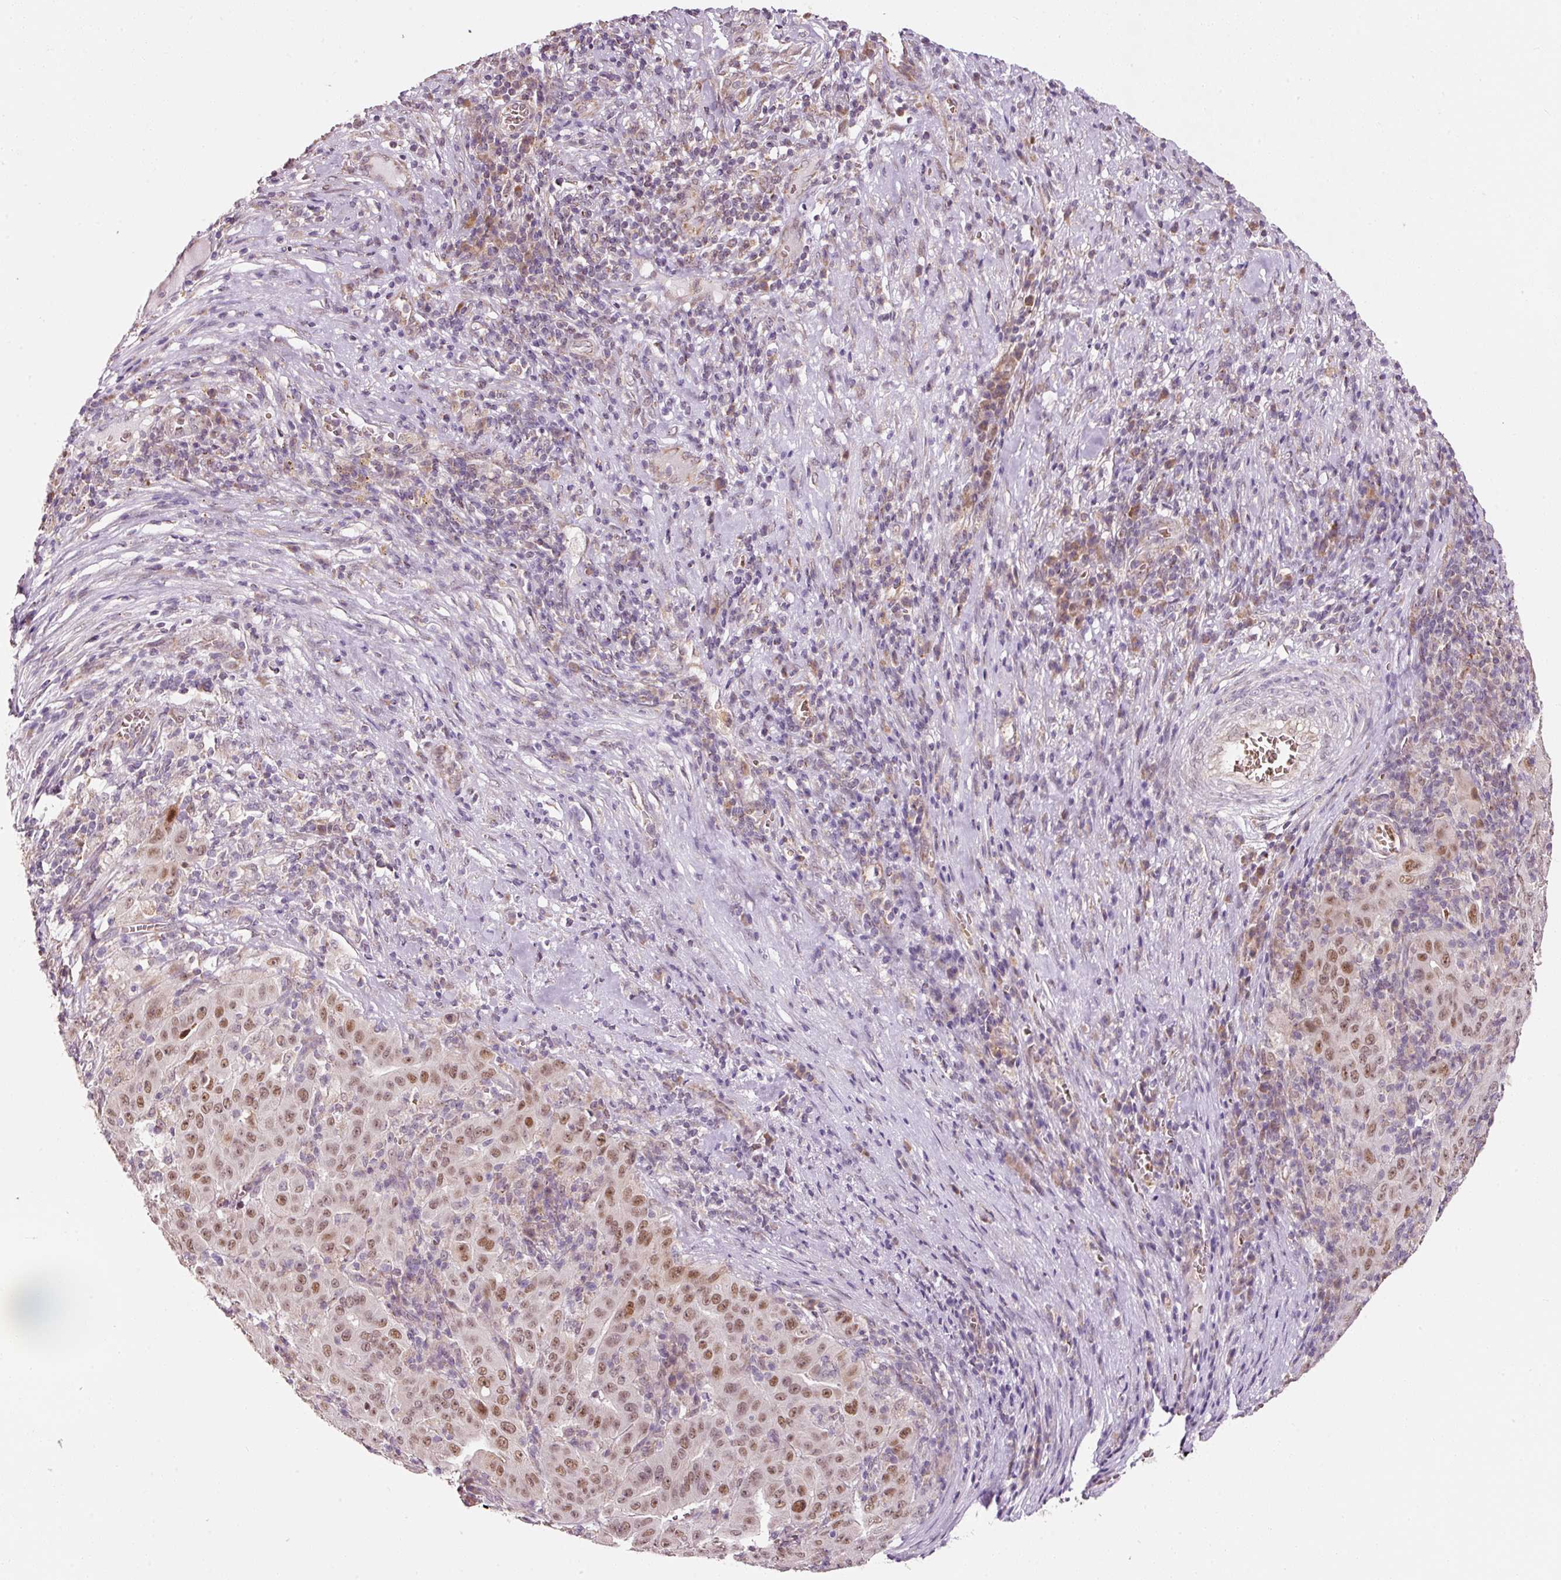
{"staining": {"intensity": "moderate", "quantity": ">75%", "location": "nuclear"}, "tissue": "pancreatic cancer", "cell_type": "Tumor cells", "image_type": "cancer", "snomed": [{"axis": "morphology", "description": "Adenocarcinoma, NOS"}, {"axis": "topography", "description": "Pancreas"}], "caption": "Pancreatic cancer stained with DAB (3,3'-diaminobenzidine) immunohistochemistry reveals medium levels of moderate nuclear staining in about >75% of tumor cells. Ihc stains the protein of interest in brown and the nuclei are stained blue.", "gene": "ZNF460", "patient": {"sex": "male", "age": 63}}